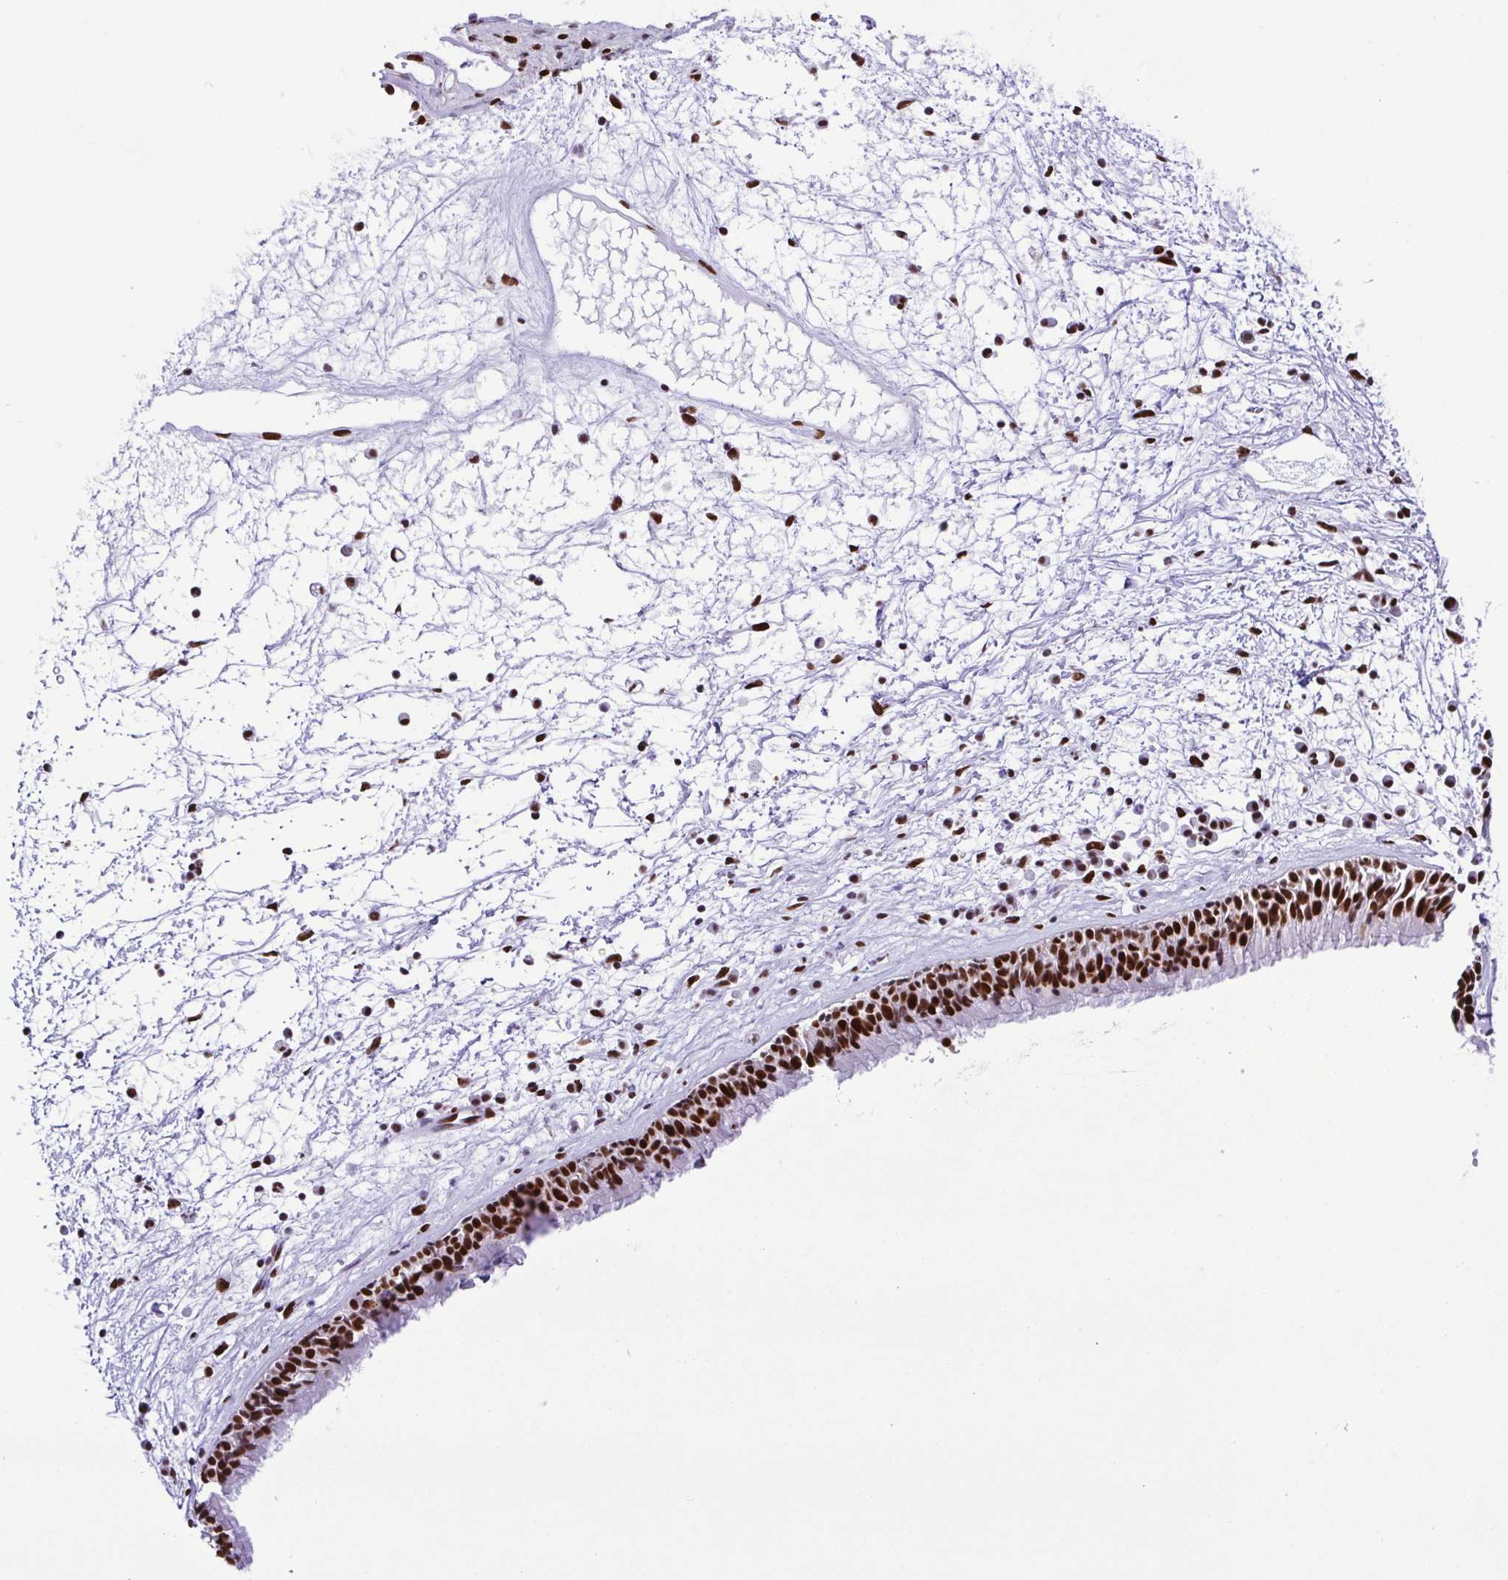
{"staining": {"intensity": "strong", "quantity": ">75%", "location": "nuclear"}, "tissue": "nasopharynx", "cell_type": "Respiratory epithelial cells", "image_type": "normal", "snomed": [{"axis": "morphology", "description": "Normal tissue, NOS"}, {"axis": "topography", "description": "Nasopharynx"}], "caption": "Immunohistochemical staining of unremarkable human nasopharynx reveals strong nuclear protein positivity in about >75% of respiratory epithelial cells. The protein of interest is stained brown, and the nuclei are stained in blue (DAB (3,3'-diaminobenzidine) IHC with brightfield microscopy, high magnification).", "gene": "TRIM28", "patient": {"sex": "male", "age": 24}}